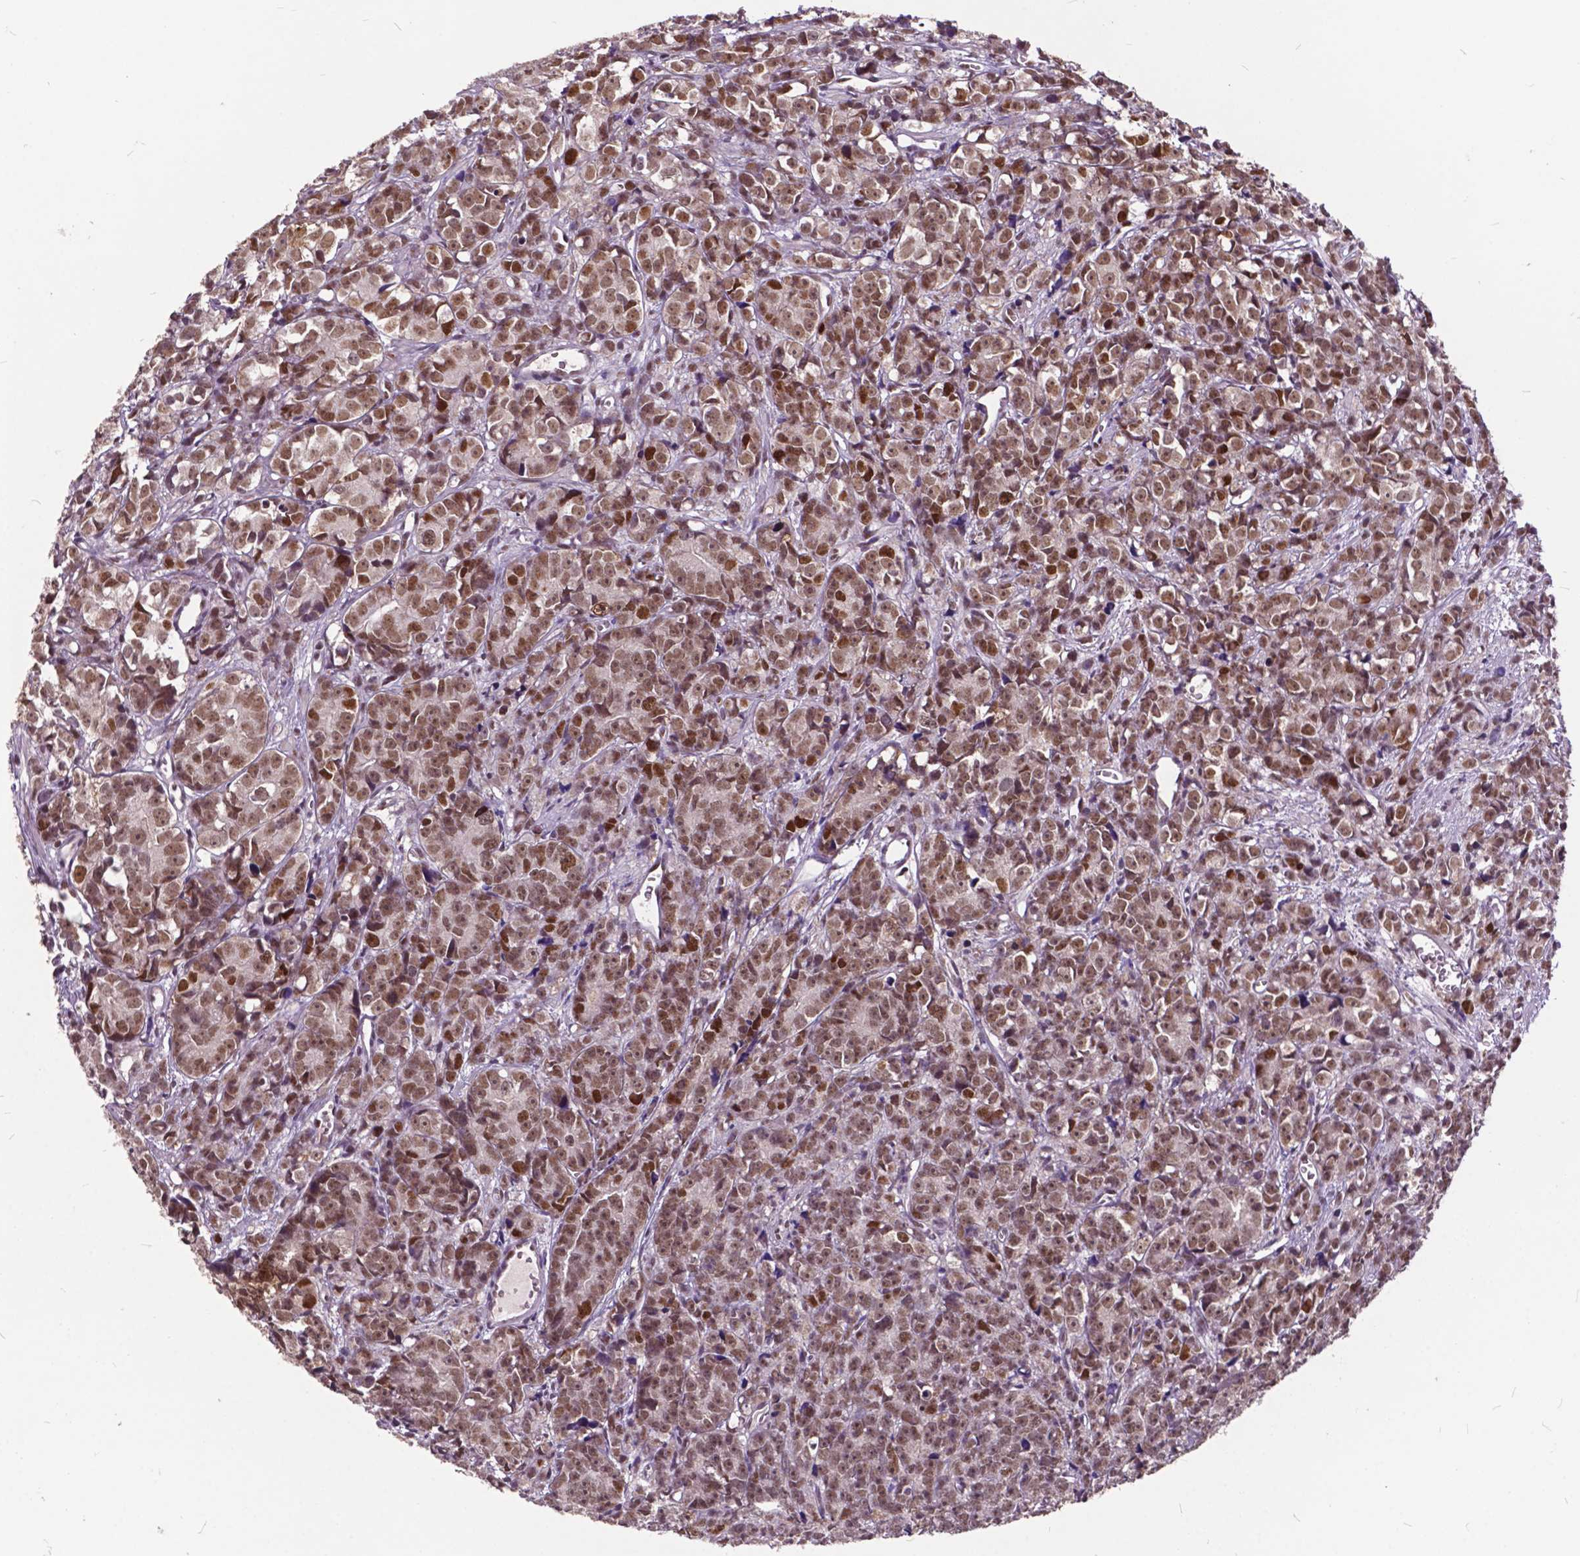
{"staining": {"intensity": "moderate", "quantity": ">75%", "location": "nuclear"}, "tissue": "prostate cancer", "cell_type": "Tumor cells", "image_type": "cancer", "snomed": [{"axis": "morphology", "description": "Adenocarcinoma, High grade"}, {"axis": "topography", "description": "Prostate"}], "caption": "This photomicrograph demonstrates adenocarcinoma (high-grade) (prostate) stained with IHC to label a protein in brown. The nuclear of tumor cells show moderate positivity for the protein. Nuclei are counter-stained blue.", "gene": "MSH2", "patient": {"sex": "male", "age": 77}}